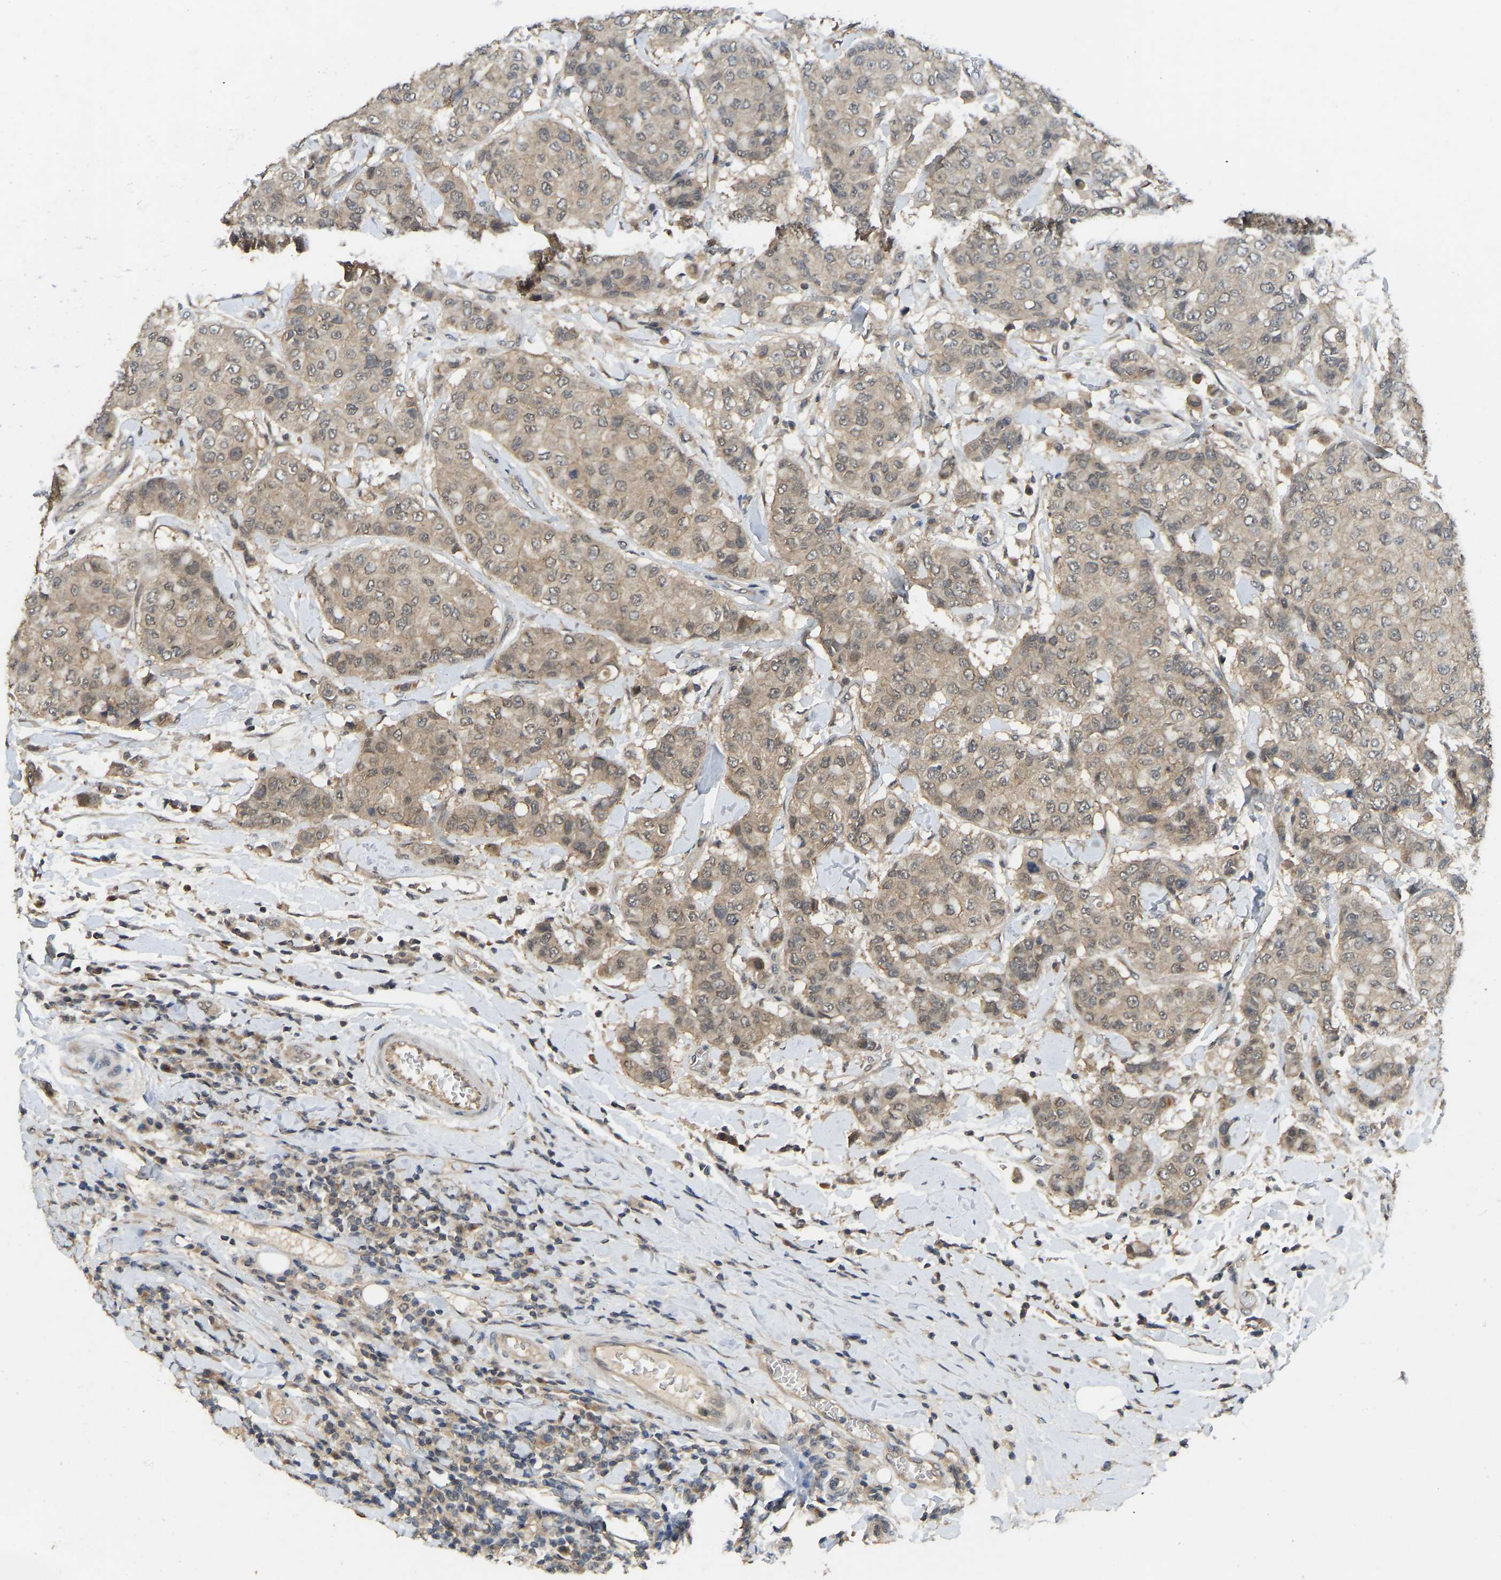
{"staining": {"intensity": "weak", "quantity": ">75%", "location": "cytoplasmic/membranous"}, "tissue": "breast cancer", "cell_type": "Tumor cells", "image_type": "cancer", "snomed": [{"axis": "morphology", "description": "Duct carcinoma"}, {"axis": "topography", "description": "Breast"}], "caption": "An image of invasive ductal carcinoma (breast) stained for a protein demonstrates weak cytoplasmic/membranous brown staining in tumor cells.", "gene": "NDRG3", "patient": {"sex": "female", "age": 27}}